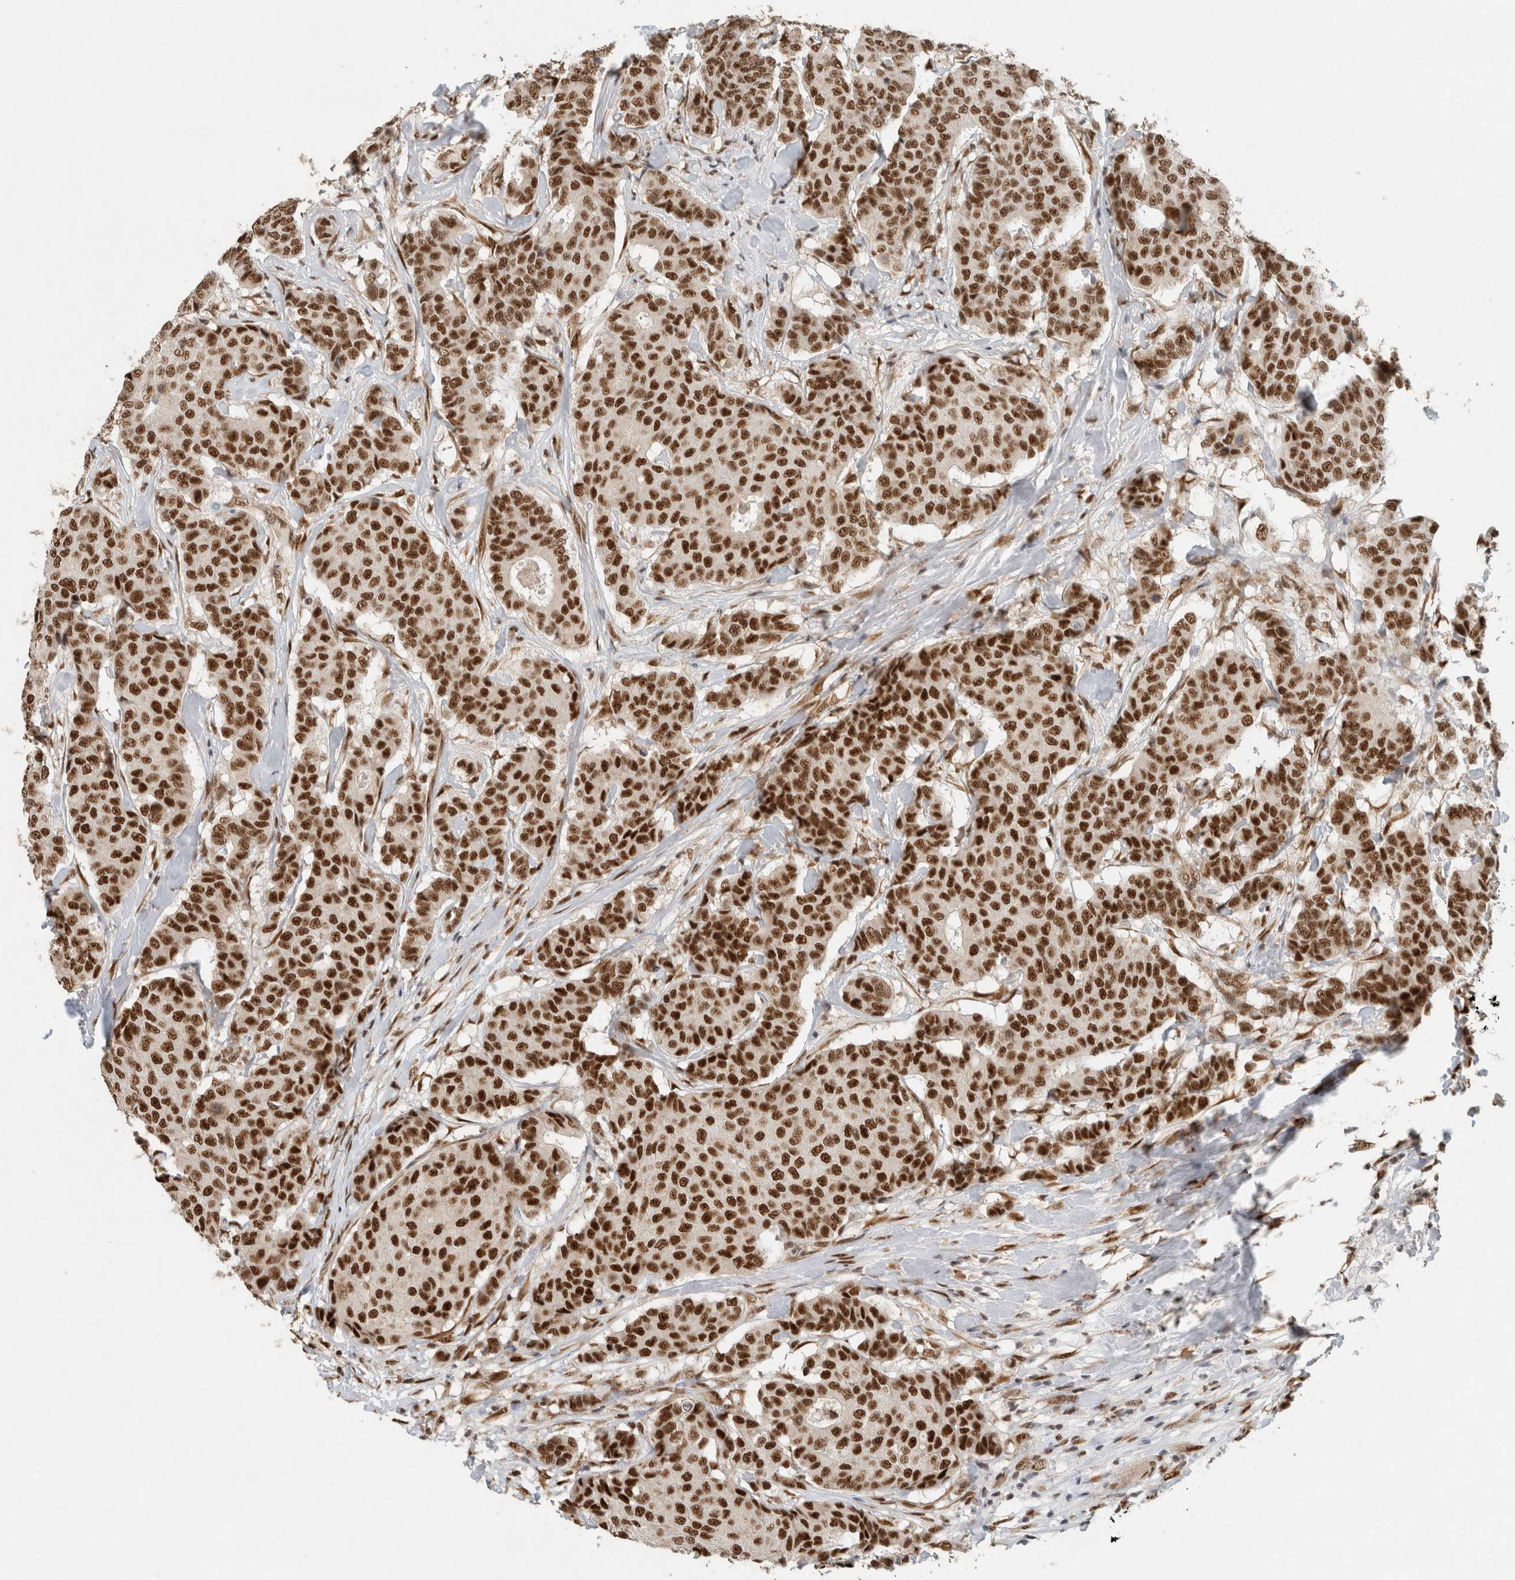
{"staining": {"intensity": "strong", "quantity": ">75%", "location": "nuclear"}, "tissue": "breast cancer", "cell_type": "Tumor cells", "image_type": "cancer", "snomed": [{"axis": "morphology", "description": "Duct carcinoma"}, {"axis": "topography", "description": "Breast"}], "caption": "Protein staining shows strong nuclear staining in approximately >75% of tumor cells in breast cancer.", "gene": "DDX42", "patient": {"sex": "female", "age": 75}}